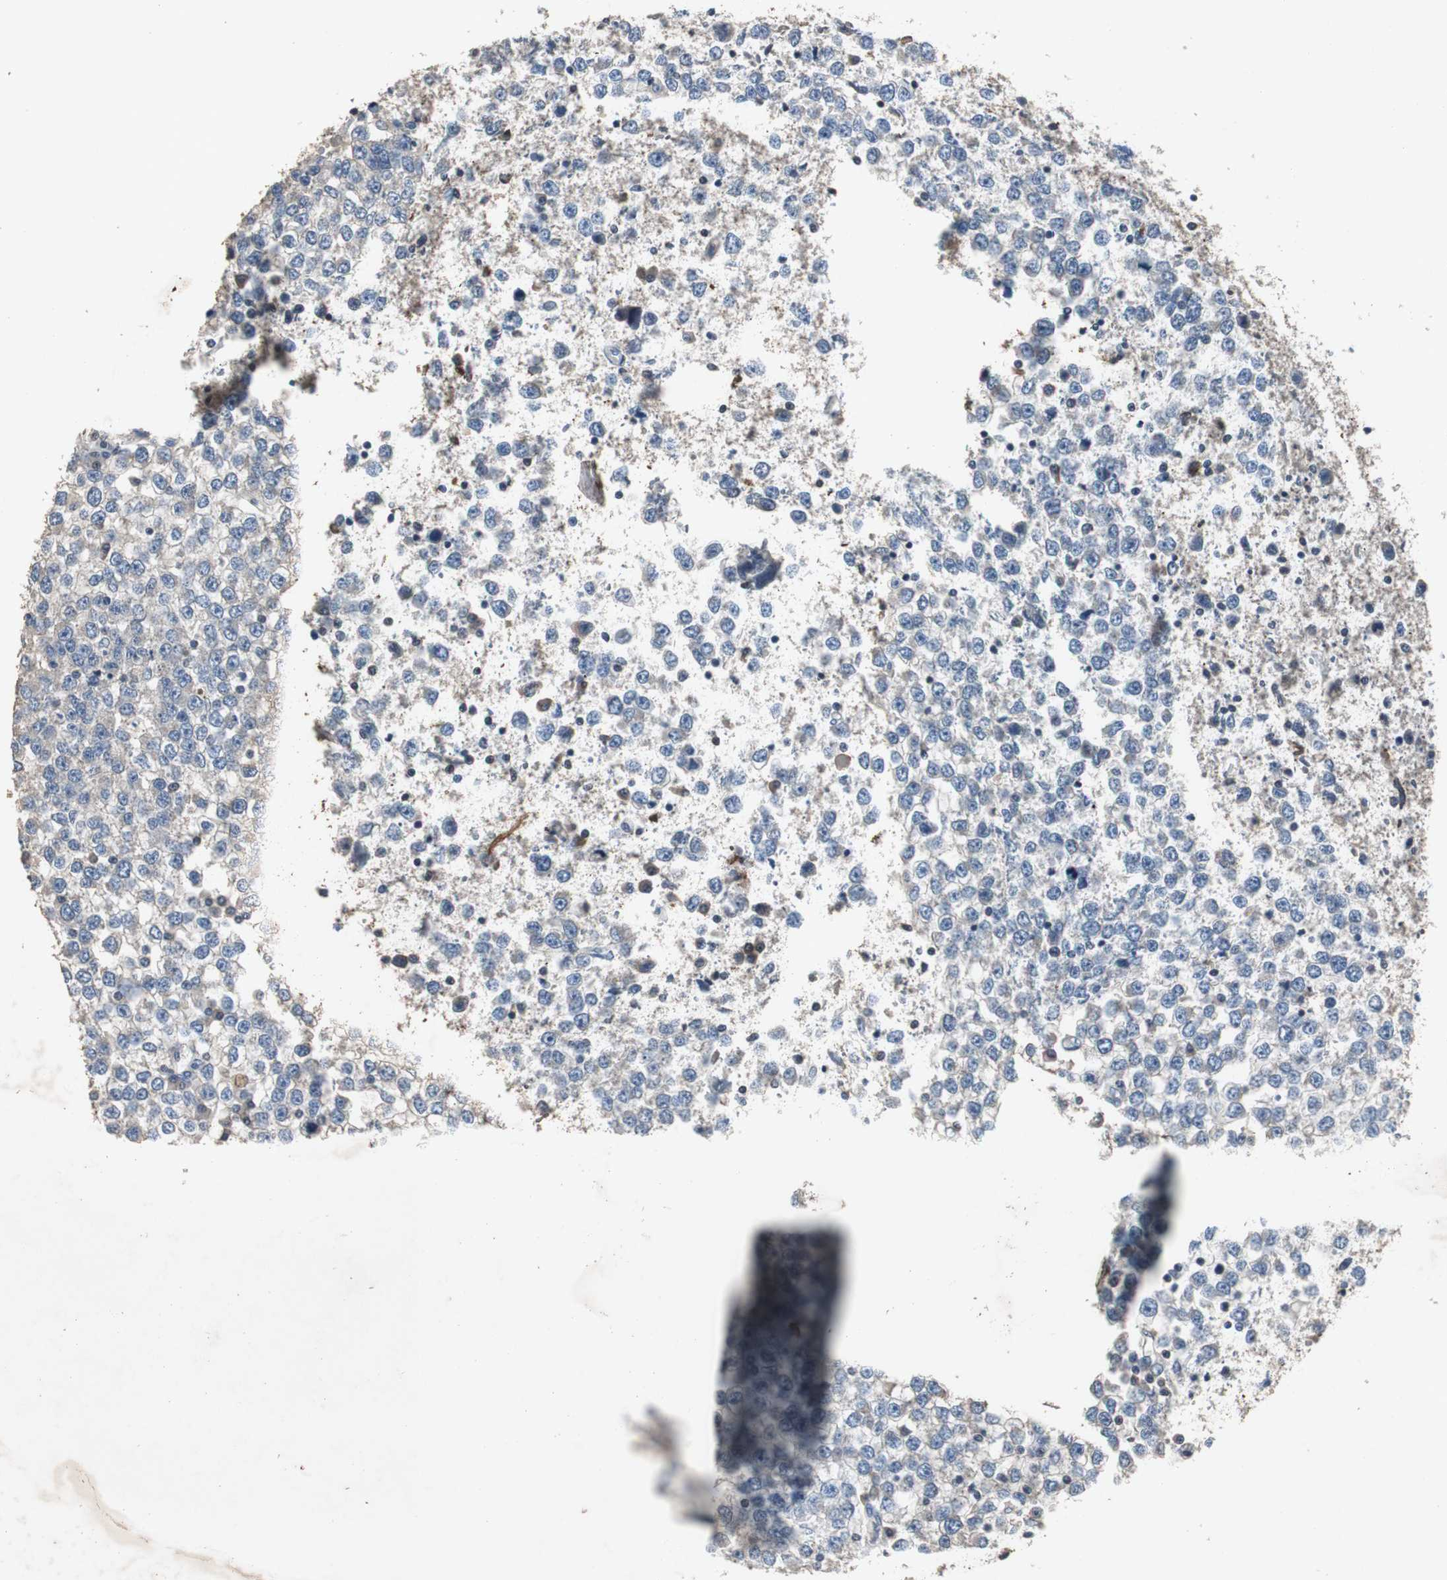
{"staining": {"intensity": "negative", "quantity": "none", "location": "none"}, "tissue": "testis cancer", "cell_type": "Tumor cells", "image_type": "cancer", "snomed": [{"axis": "morphology", "description": "Seminoma, NOS"}, {"axis": "topography", "description": "Testis"}], "caption": "Histopathology image shows no protein staining in tumor cells of testis cancer (seminoma) tissue.", "gene": "ADNP2", "patient": {"sex": "male", "age": 65}}